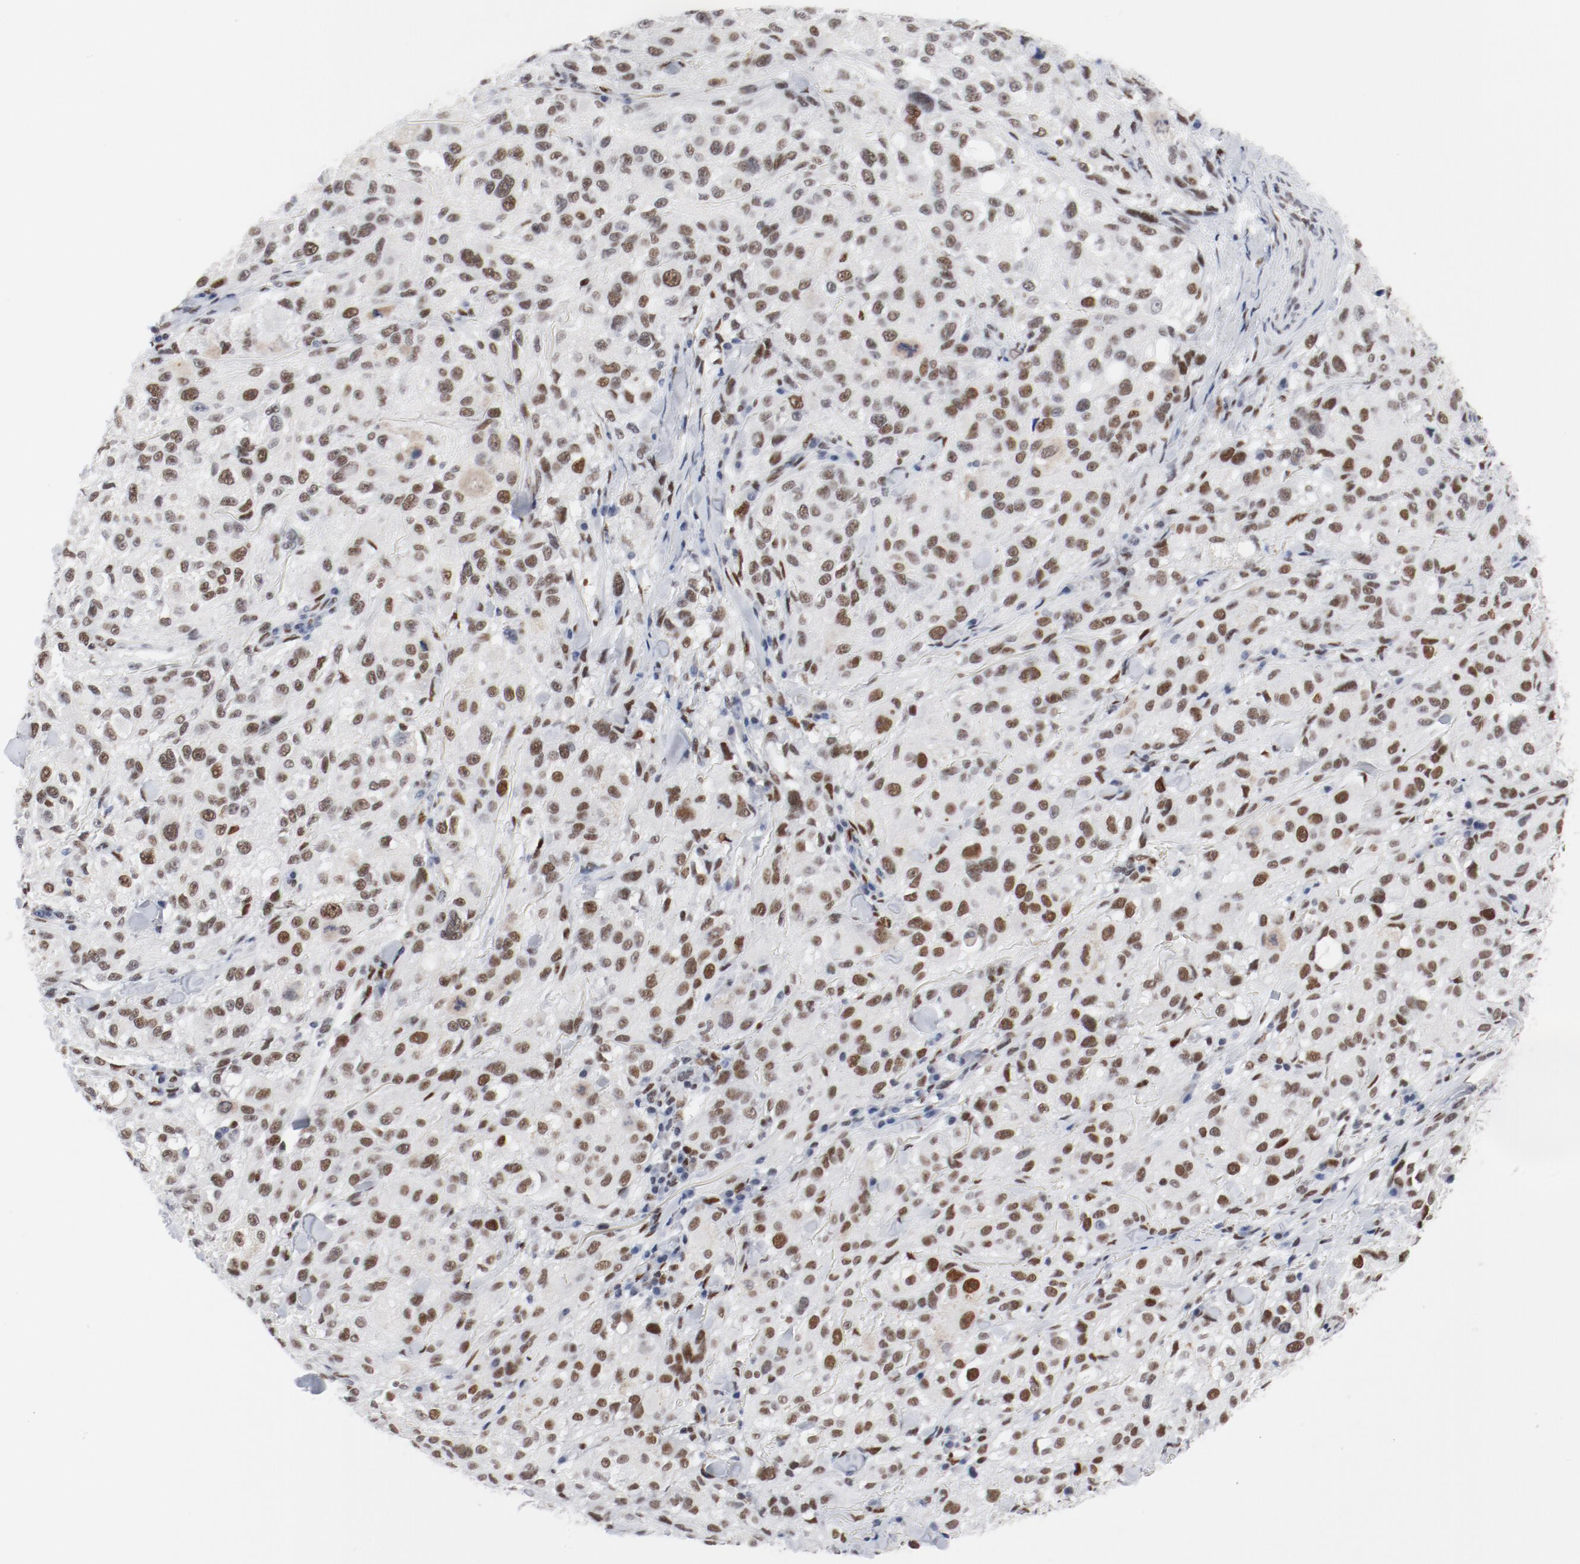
{"staining": {"intensity": "moderate", "quantity": ">75%", "location": "nuclear"}, "tissue": "melanoma", "cell_type": "Tumor cells", "image_type": "cancer", "snomed": [{"axis": "morphology", "description": "Necrosis, NOS"}, {"axis": "morphology", "description": "Malignant melanoma, NOS"}, {"axis": "topography", "description": "Skin"}], "caption": "An image of melanoma stained for a protein displays moderate nuclear brown staining in tumor cells.", "gene": "ARNT", "patient": {"sex": "female", "age": 87}}